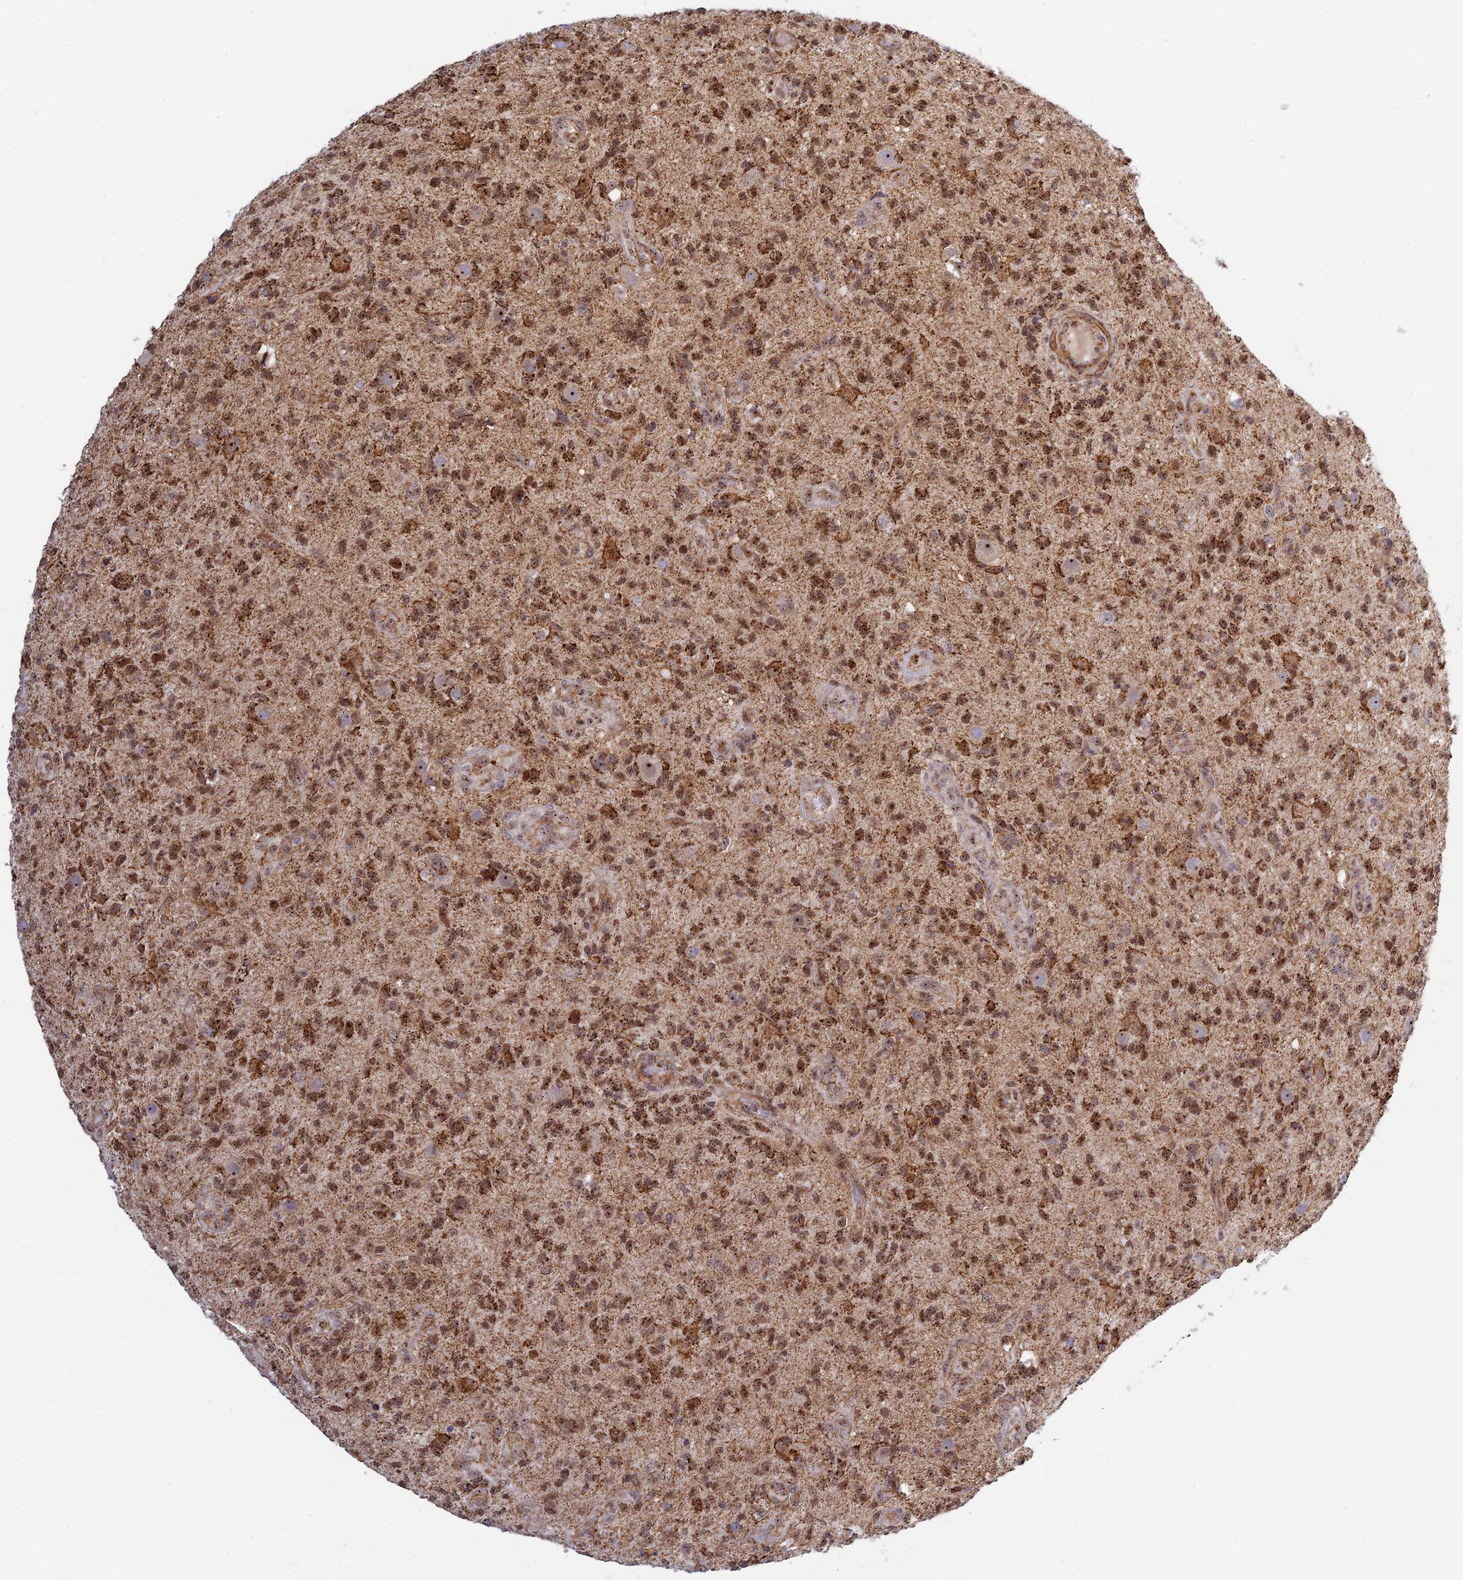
{"staining": {"intensity": "strong", "quantity": ">75%", "location": "cytoplasmic/membranous,nuclear"}, "tissue": "glioma", "cell_type": "Tumor cells", "image_type": "cancer", "snomed": [{"axis": "morphology", "description": "Glioma, malignant, High grade"}, {"axis": "topography", "description": "Brain"}], "caption": "Immunohistochemical staining of human glioma exhibits high levels of strong cytoplasmic/membranous and nuclear protein positivity in about >75% of tumor cells. (Brightfield microscopy of DAB IHC at high magnification).", "gene": "POLR1G", "patient": {"sex": "male", "age": 47}}